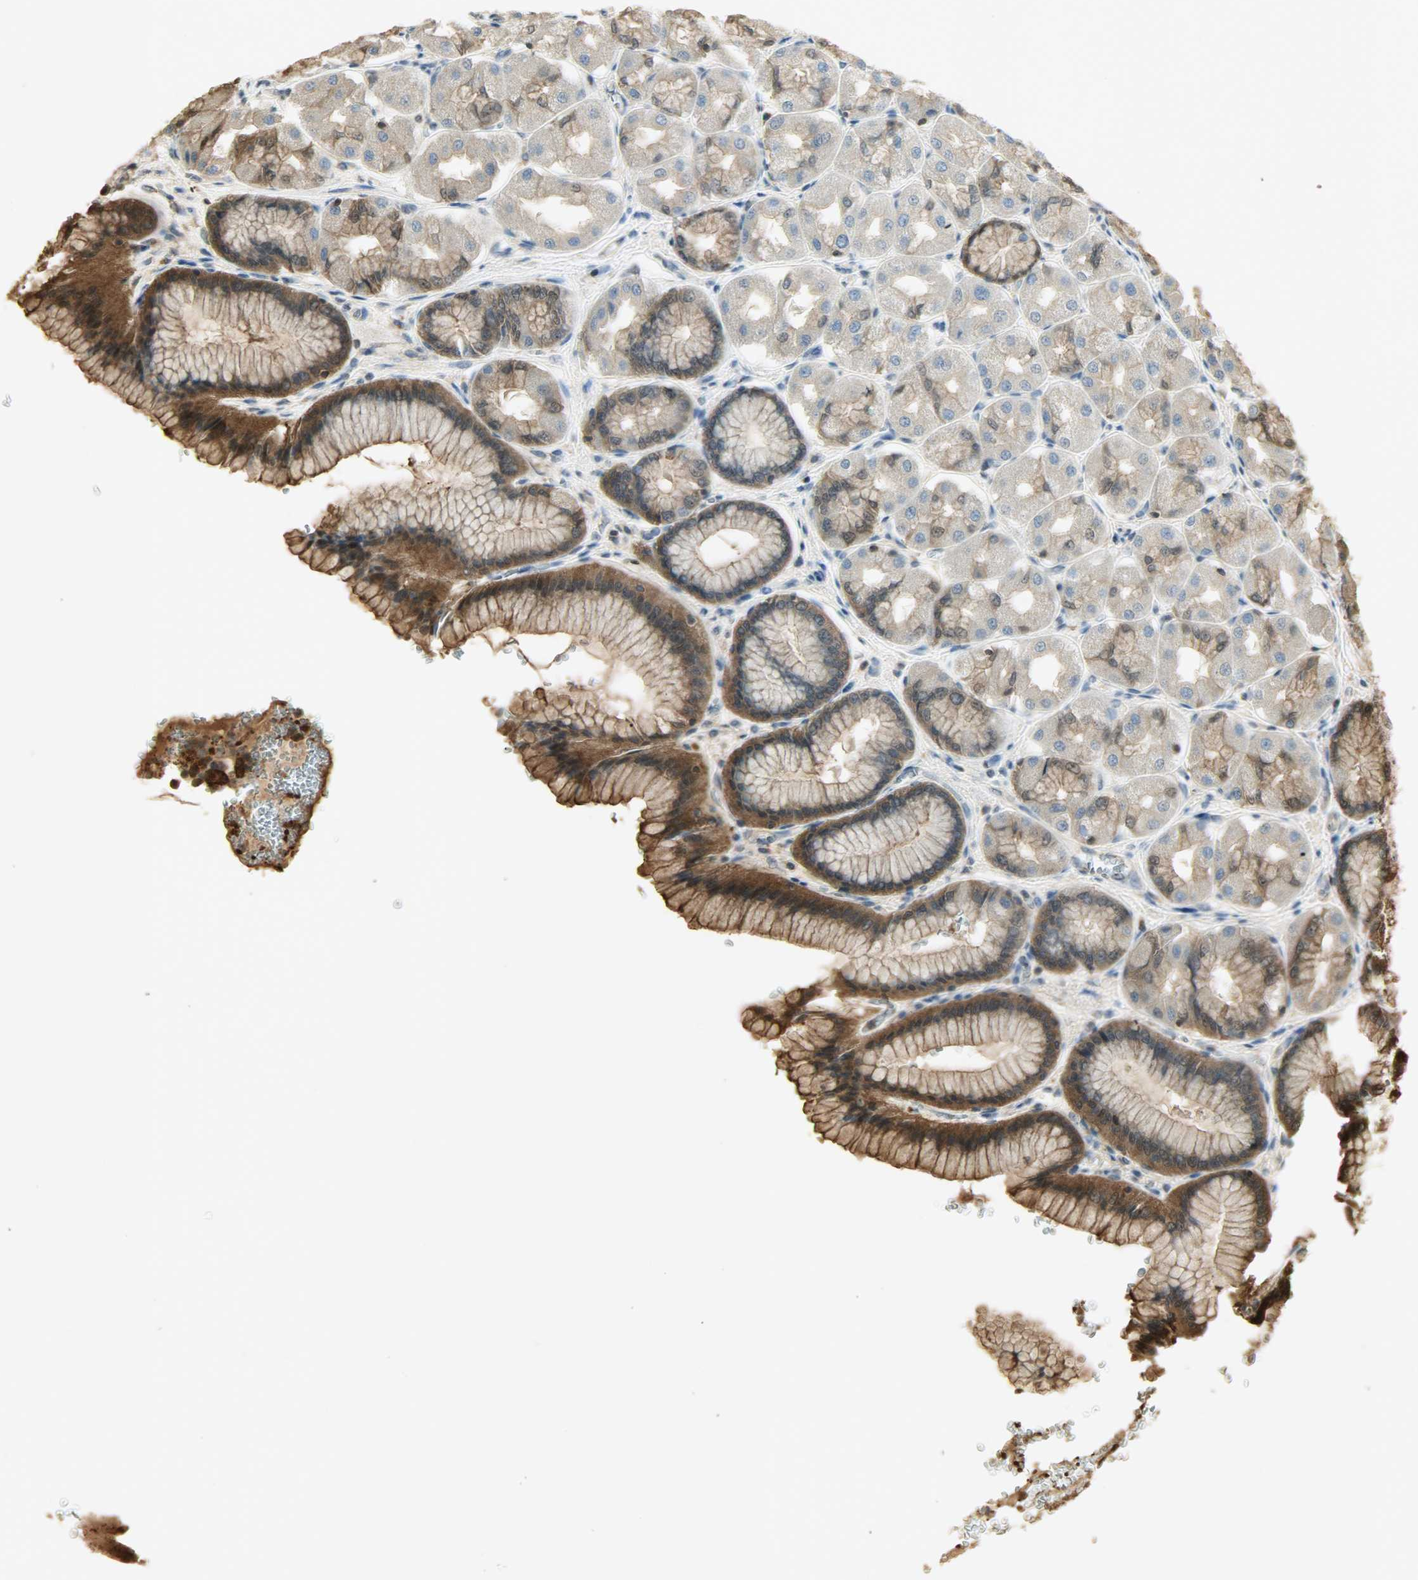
{"staining": {"intensity": "strong", "quantity": "25%-75%", "location": "cytoplasmic/membranous,nuclear"}, "tissue": "stomach", "cell_type": "Glandular cells", "image_type": "normal", "snomed": [{"axis": "morphology", "description": "Normal tissue, NOS"}, {"axis": "morphology", "description": "Adenocarcinoma, NOS"}, {"axis": "topography", "description": "Stomach"}, {"axis": "topography", "description": "Stomach, lower"}], "caption": "Immunohistochemical staining of normal human stomach reveals high levels of strong cytoplasmic/membranous,nuclear expression in approximately 25%-75% of glandular cells. (IHC, brightfield microscopy, high magnification).", "gene": "YWHAZ", "patient": {"sex": "female", "age": 65}}